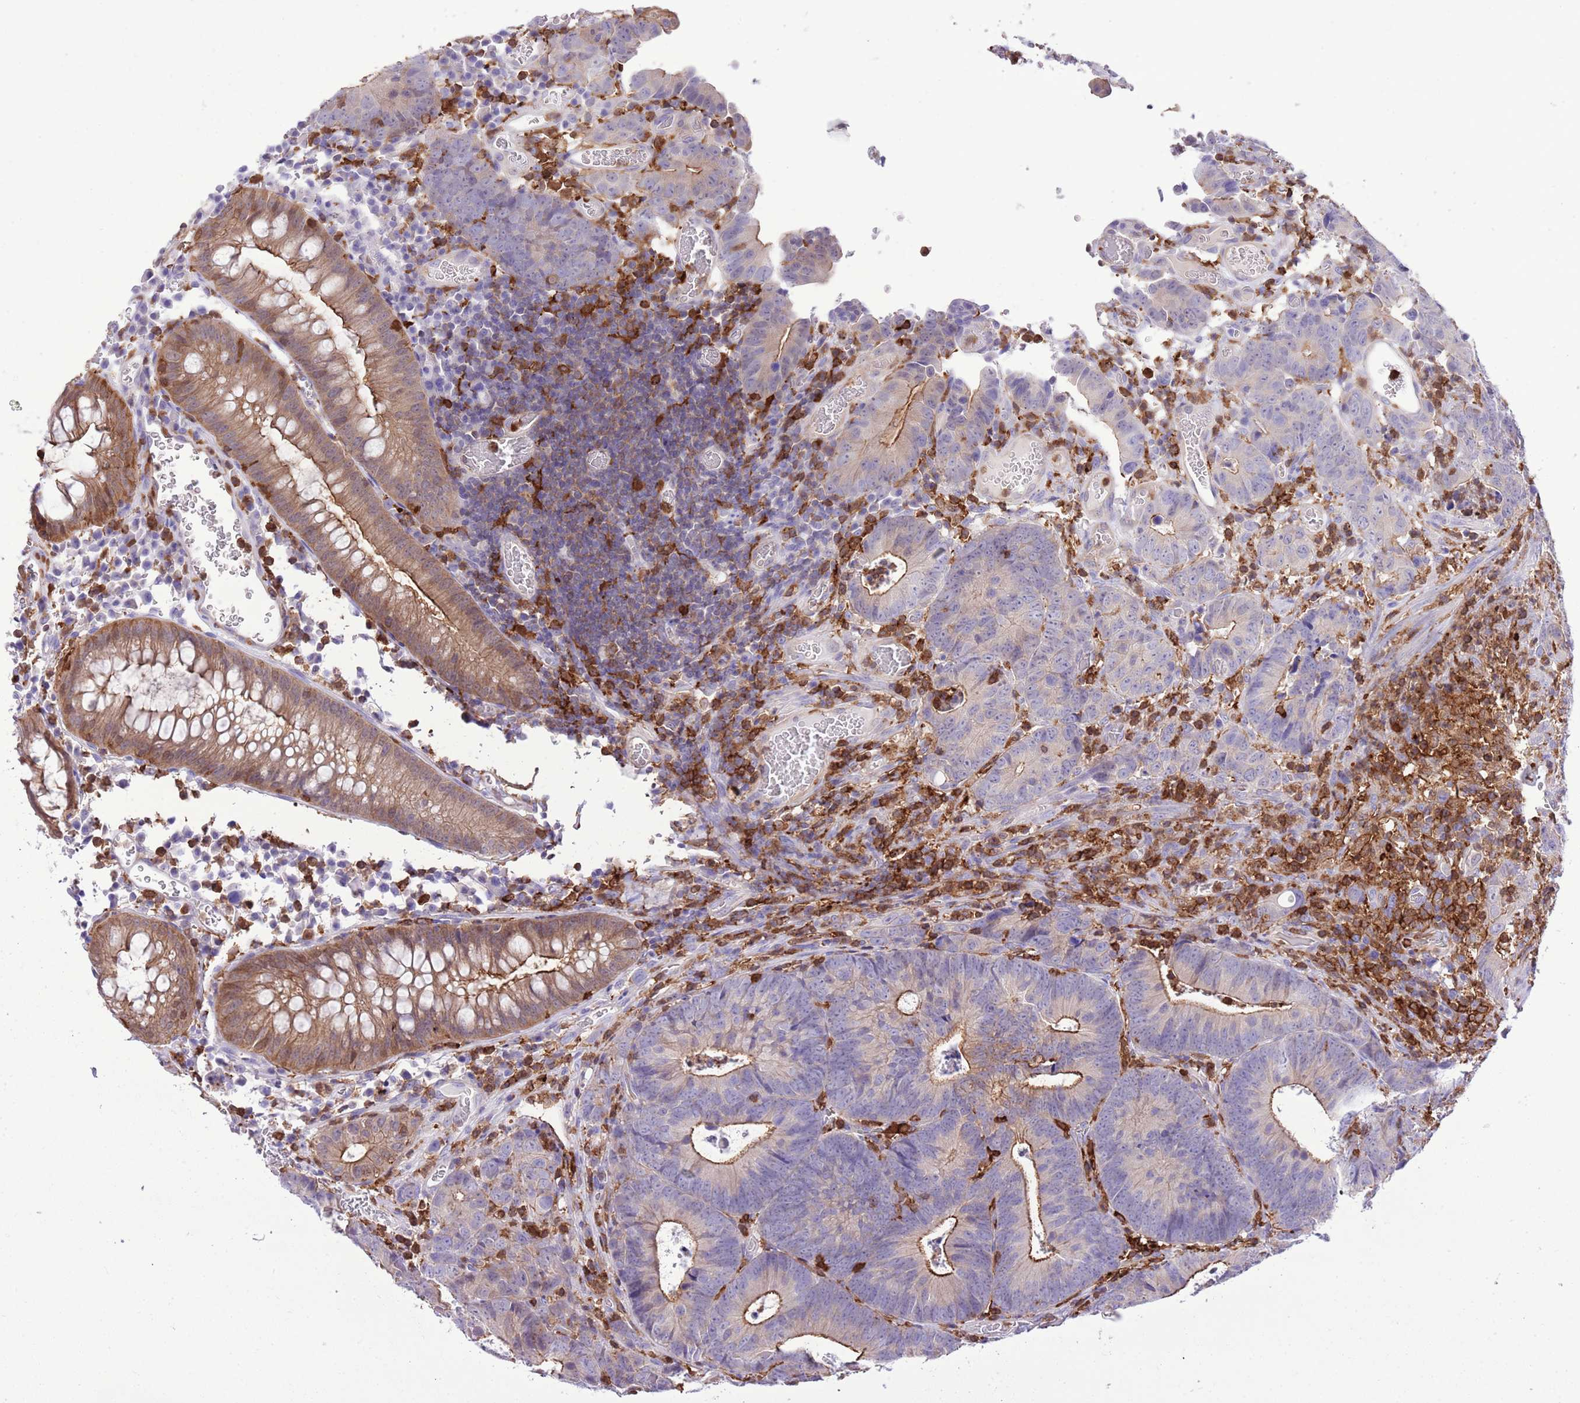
{"staining": {"intensity": "strong", "quantity": "<25%", "location": "cytoplasmic/membranous"}, "tissue": "colorectal cancer", "cell_type": "Tumor cells", "image_type": "cancer", "snomed": [{"axis": "morphology", "description": "Adenocarcinoma, NOS"}, {"axis": "topography", "description": "Colon"}], "caption": "Human colorectal adenocarcinoma stained with a brown dye shows strong cytoplasmic/membranous positive staining in about <25% of tumor cells.", "gene": "EFHD2", "patient": {"sex": "female", "age": 57}}